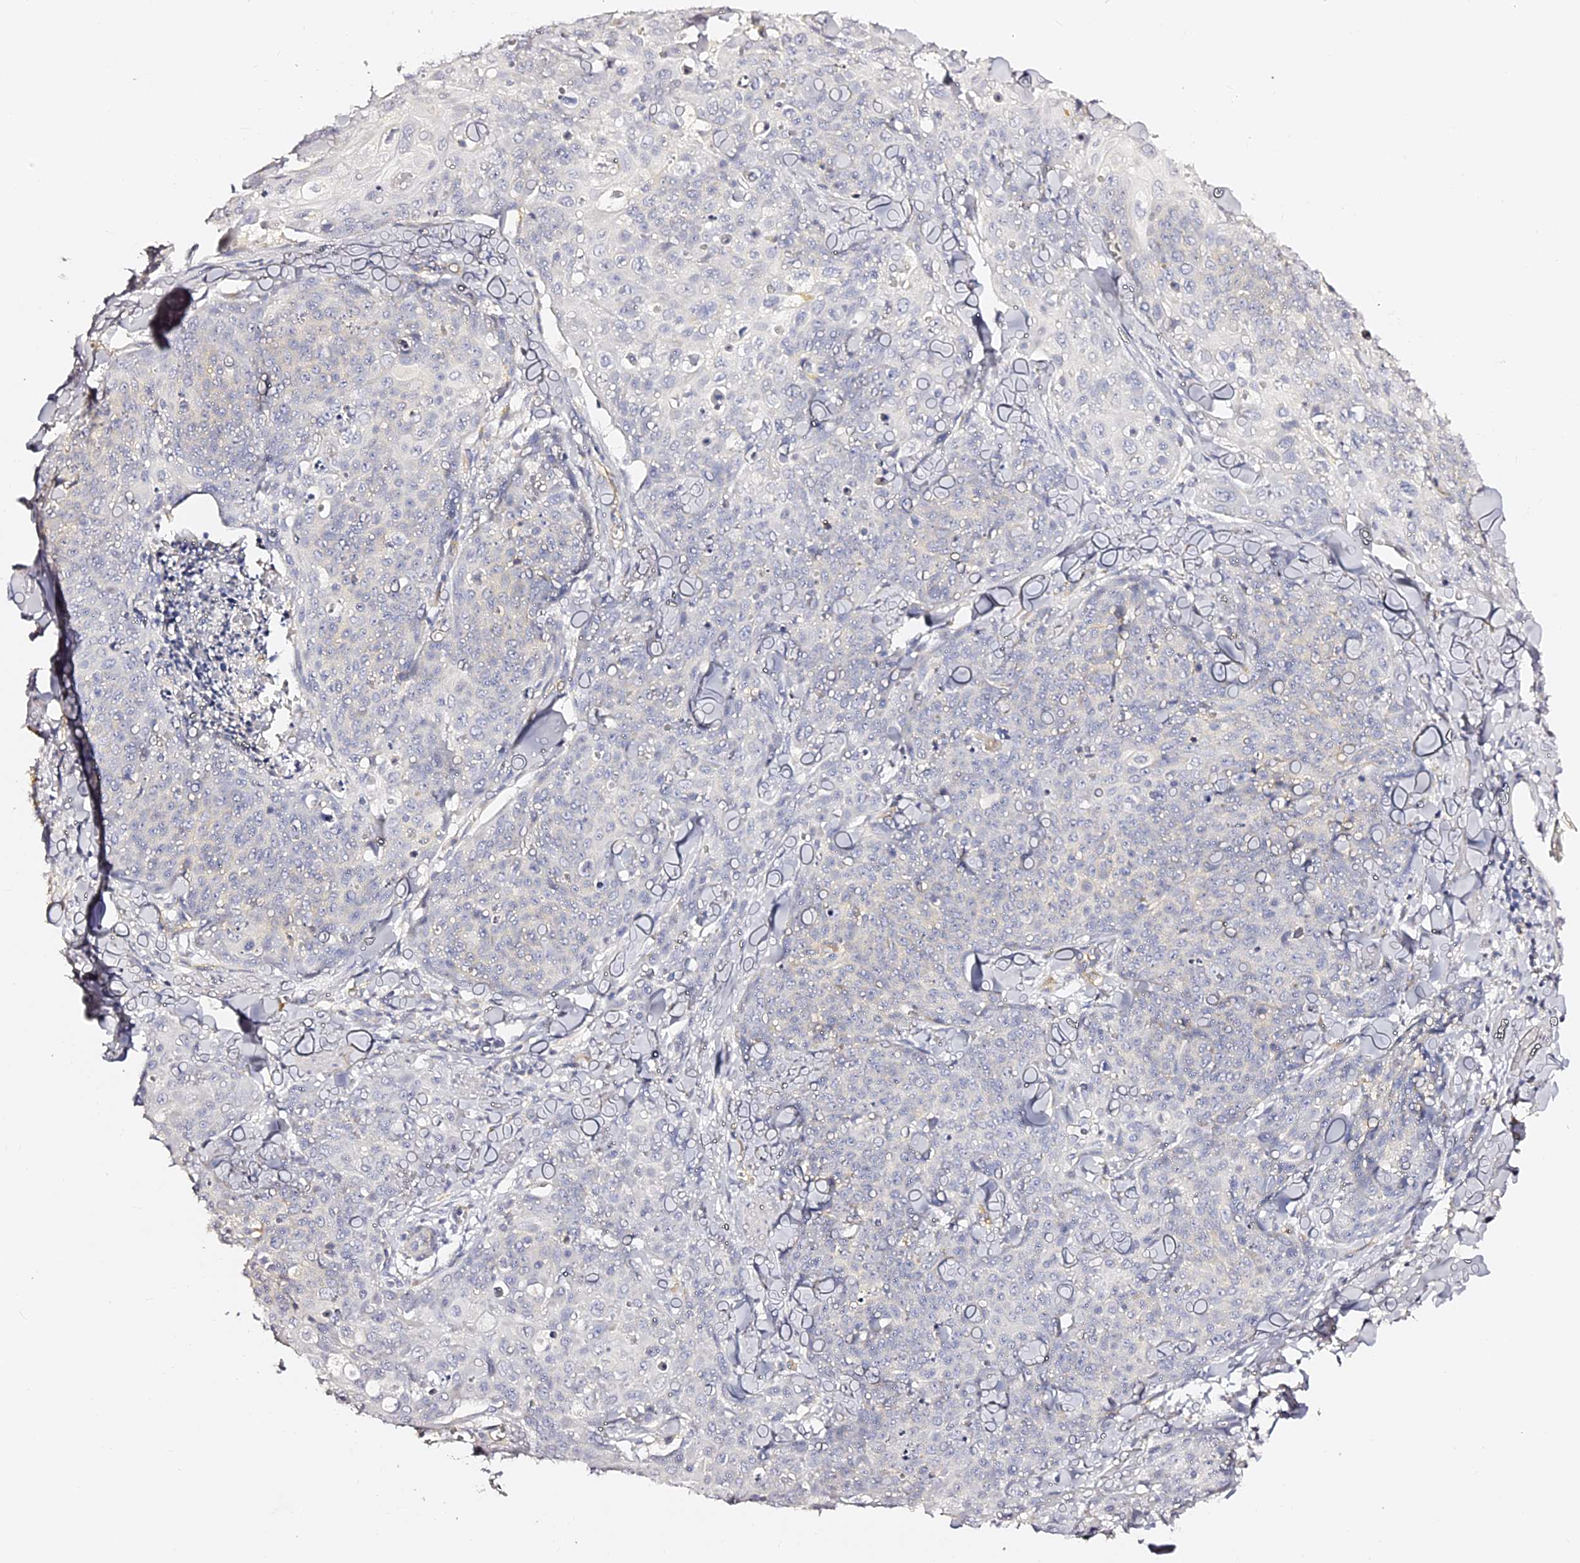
{"staining": {"intensity": "negative", "quantity": "none", "location": "none"}, "tissue": "skin cancer", "cell_type": "Tumor cells", "image_type": "cancer", "snomed": [{"axis": "morphology", "description": "Squamous cell carcinoma, NOS"}, {"axis": "topography", "description": "Skin"}, {"axis": "topography", "description": "Vulva"}], "caption": "This is a photomicrograph of immunohistochemistry (IHC) staining of squamous cell carcinoma (skin), which shows no positivity in tumor cells.", "gene": "SLC1A3", "patient": {"sex": "female", "age": 85}}